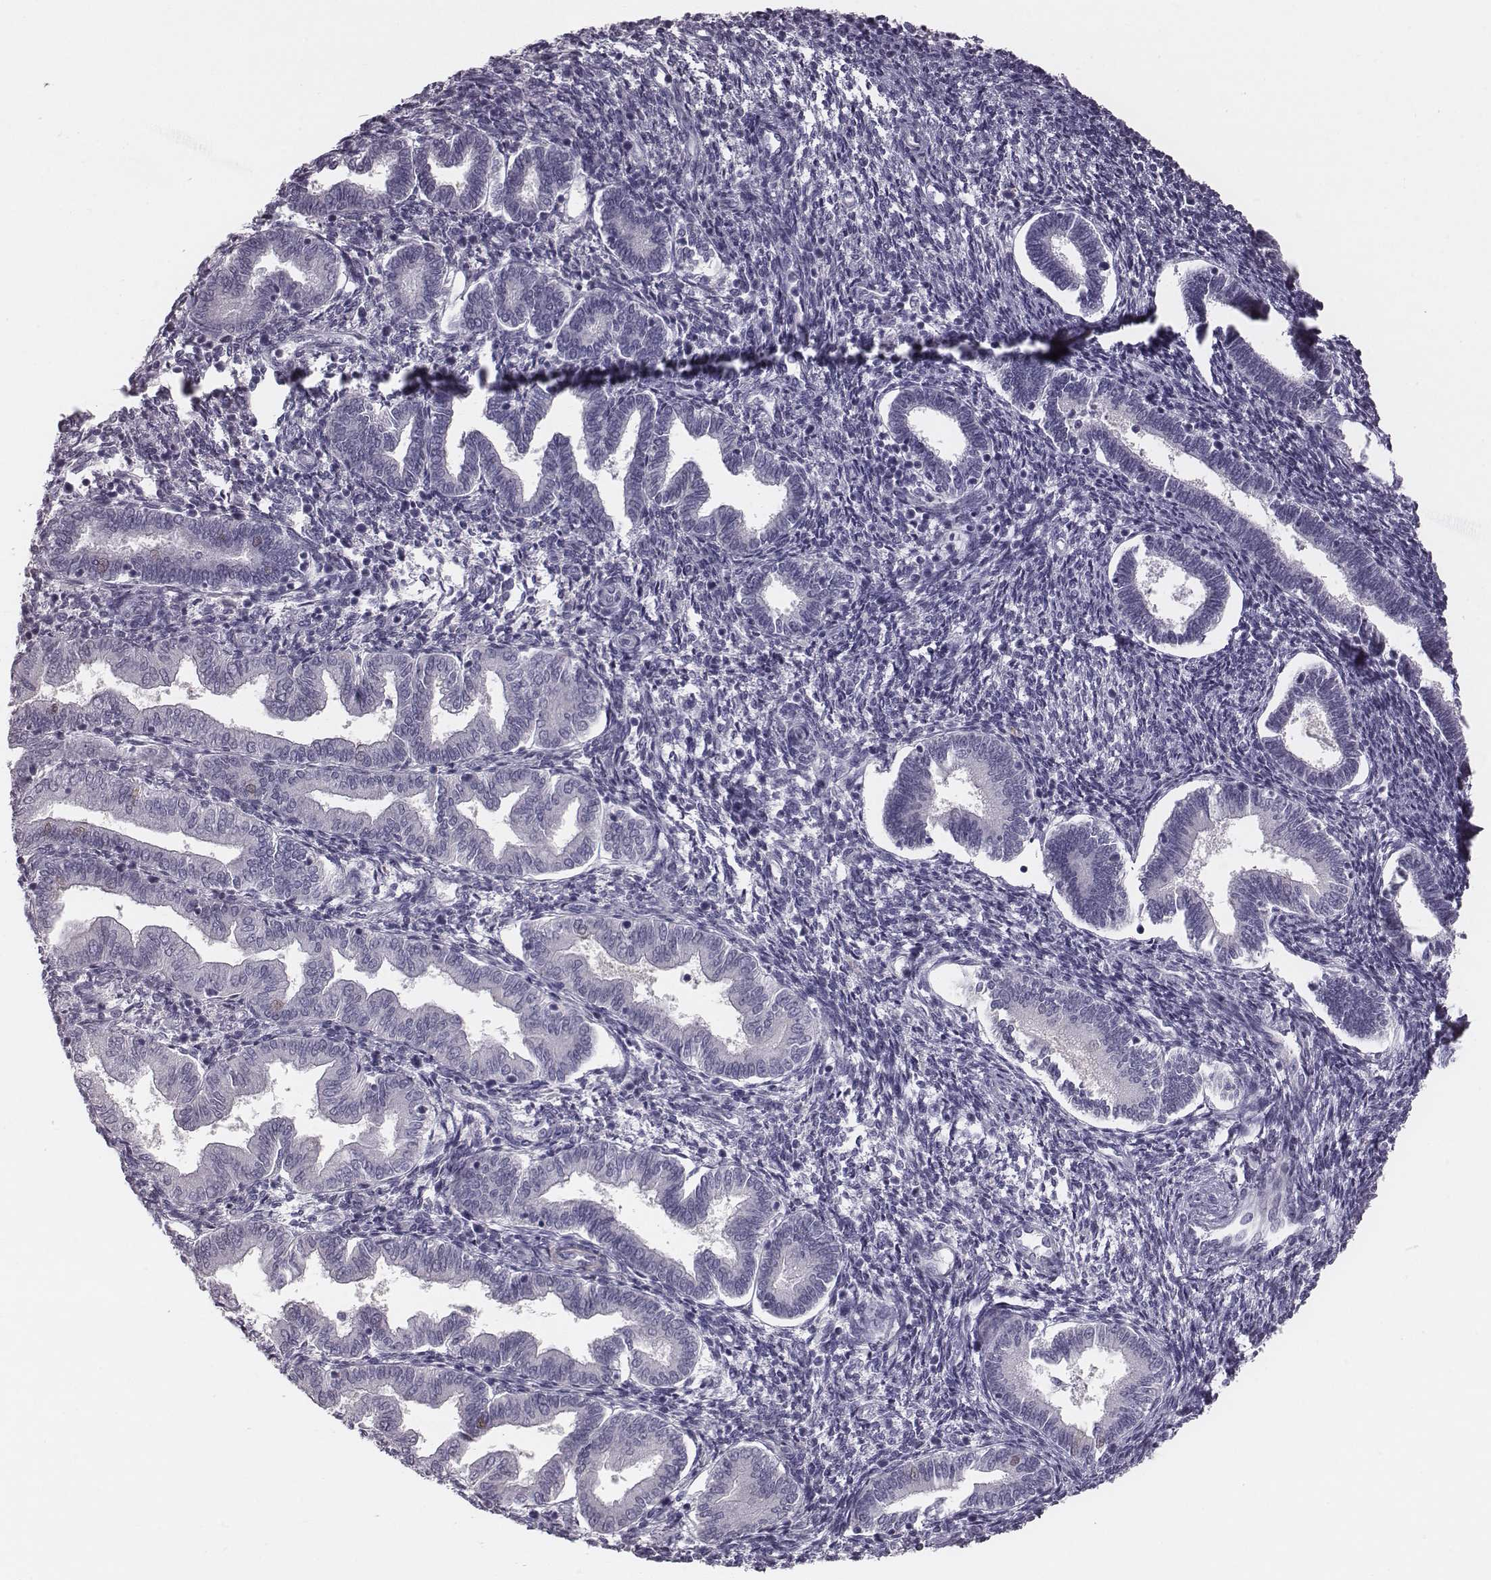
{"staining": {"intensity": "negative", "quantity": "none", "location": "none"}, "tissue": "endometrium", "cell_type": "Cells in endometrial stroma", "image_type": "normal", "snomed": [{"axis": "morphology", "description": "Normal tissue, NOS"}, {"axis": "topography", "description": "Endometrium"}], "caption": "Histopathology image shows no significant protein staining in cells in endometrial stroma of unremarkable endometrium.", "gene": "CRISP1", "patient": {"sex": "female", "age": 42}}